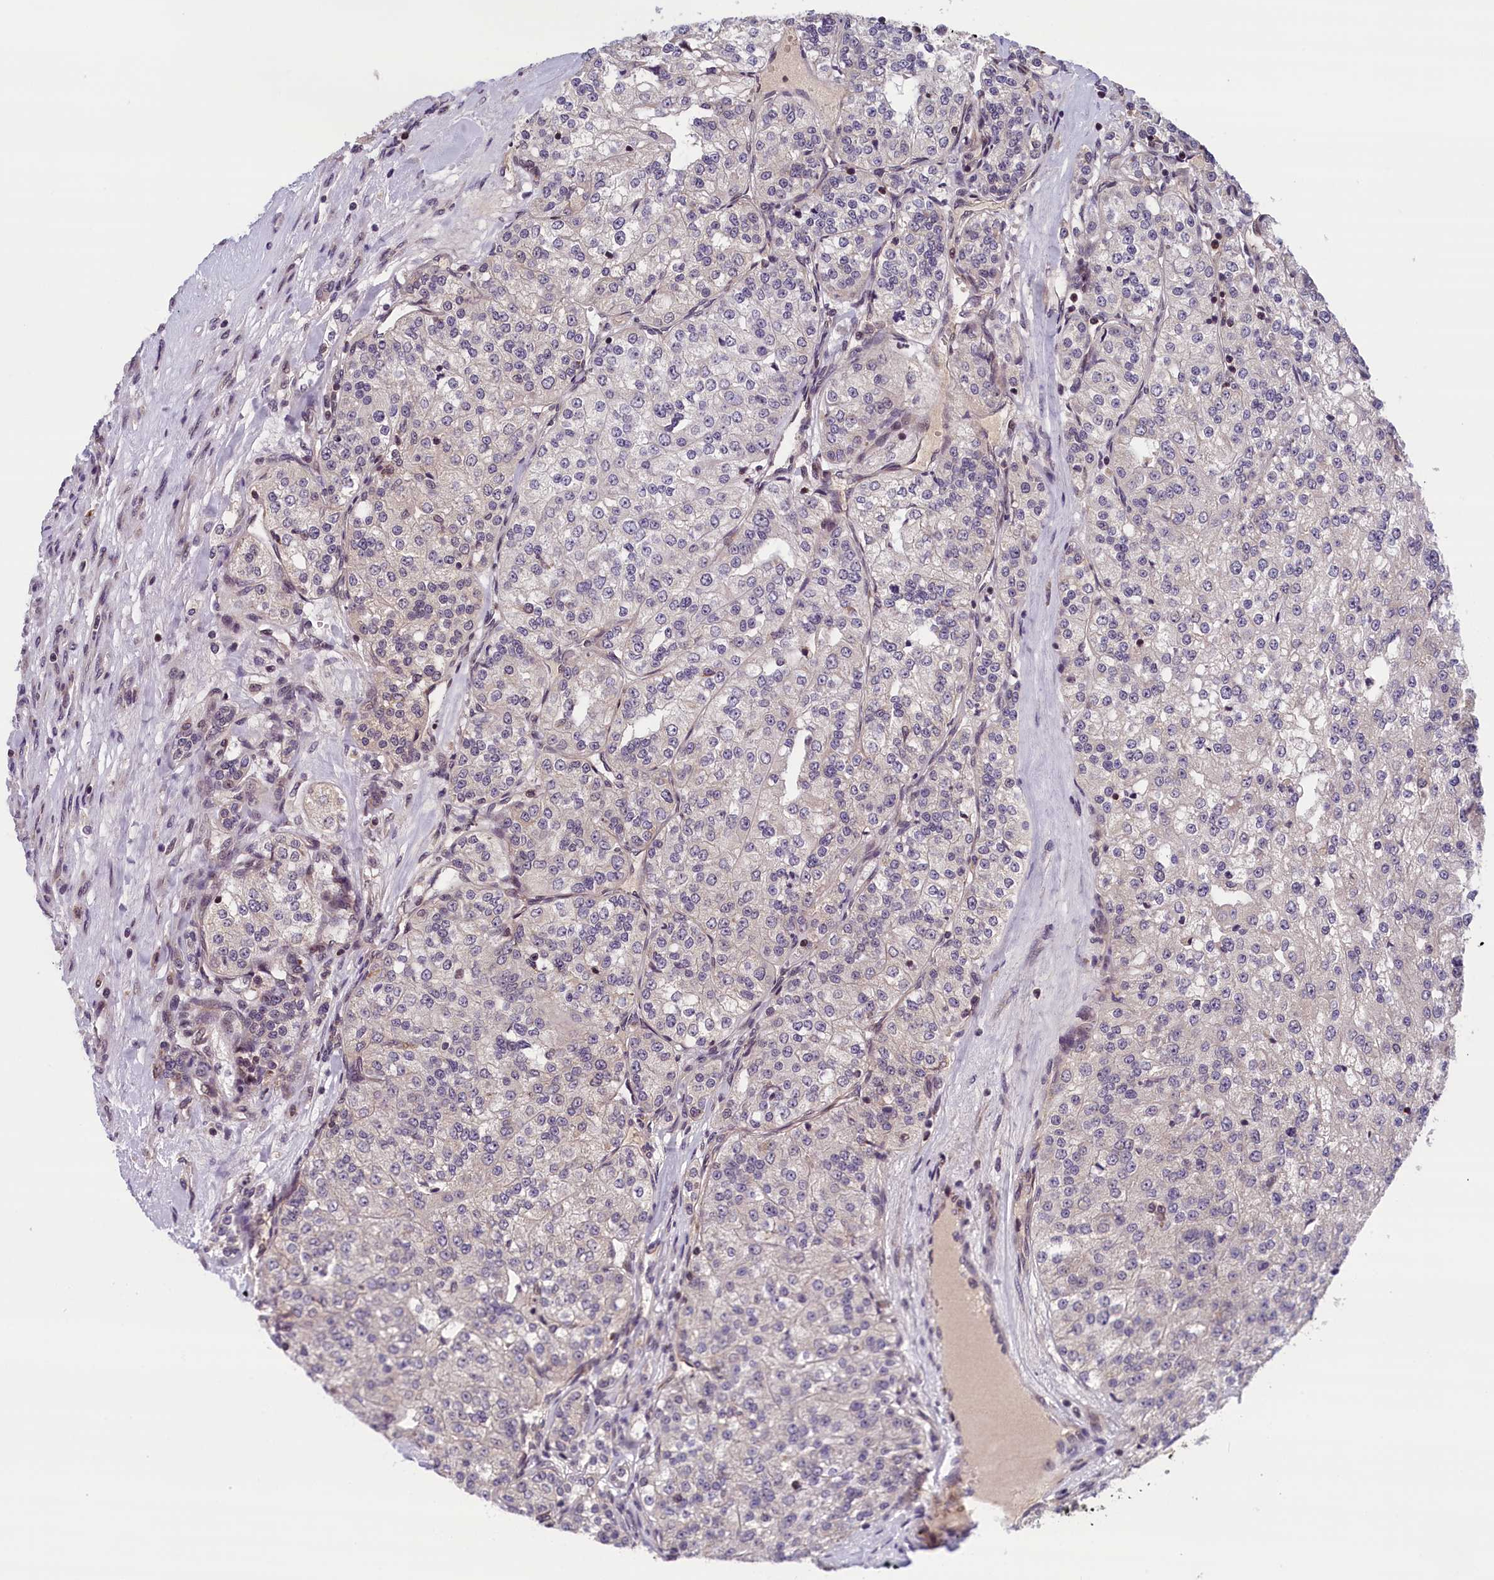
{"staining": {"intensity": "negative", "quantity": "none", "location": "none"}, "tissue": "renal cancer", "cell_type": "Tumor cells", "image_type": "cancer", "snomed": [{"axis": "morphology", "description": "Adenocarcinoma, NOS"}, {"axis": "topography", "description": "Kidney"}], "caption": "DAB immunohistochemical staining of adenocarcinoma (renal) reveals no significant staining in tumor cells.", "gene": "KCNK6", "patient": {"sex": "female", "age": 63}}